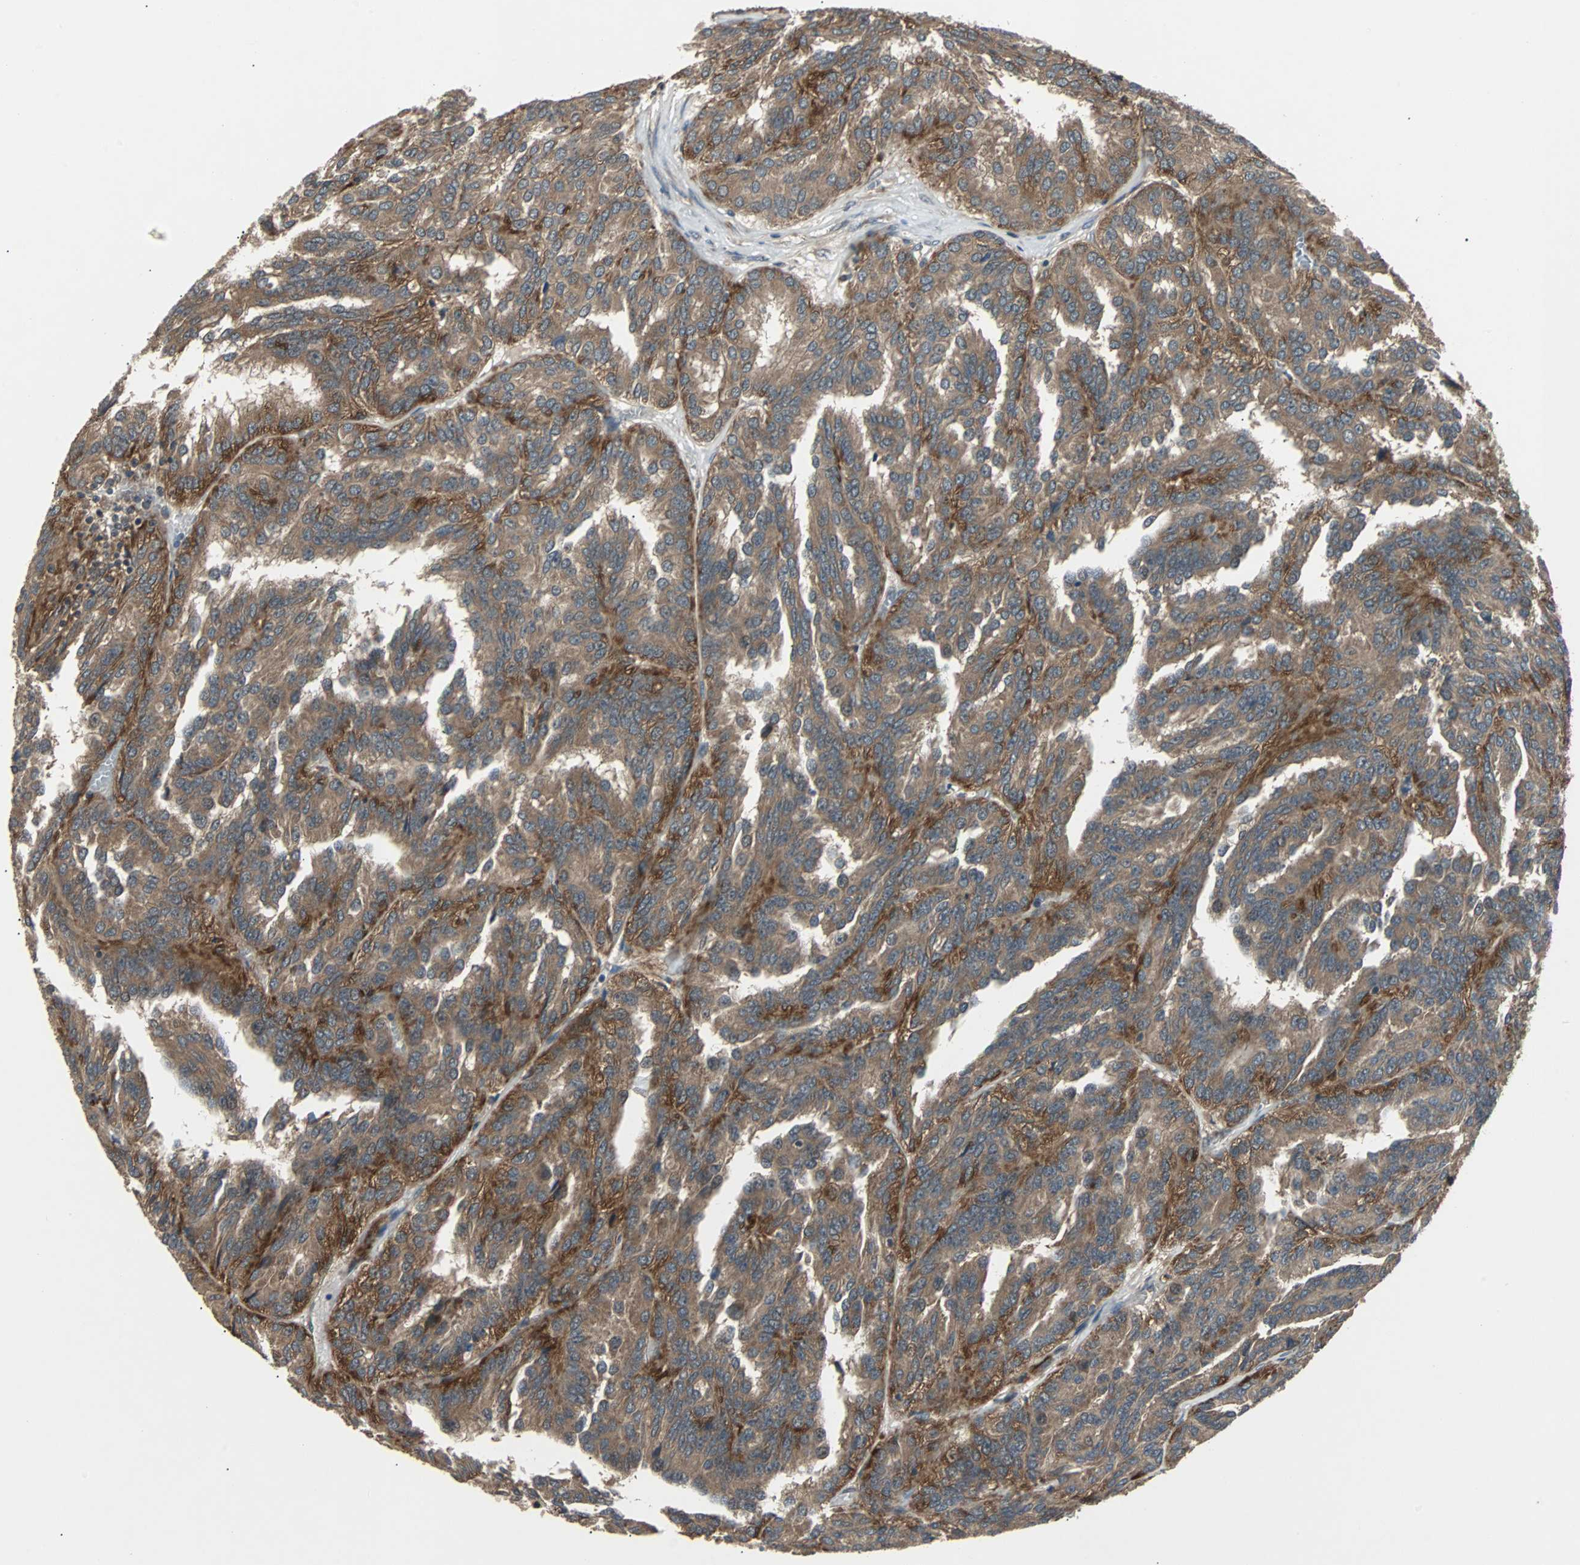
{"staining": {"intensity": "moderate", "quantity": ">75%", "location": "cytoplasmic/membranous"}, "tissue": "renal cancer", "cell_type": "Tumor cells", "image_type": "cancer", "snomed": [{"axis": "morphology", "description": "Adenocarcinoma, NOS"}, {"axis": "topography", "description": "Kidney"}], "caption": "The histopathology image demonstrates staining of renal cancer, revealing moderate cytoplasmic/membranous protein staining (brown color) within tumor cells.", "gene": "ARF1", "patient": {"sex": "male", "age": 46}}